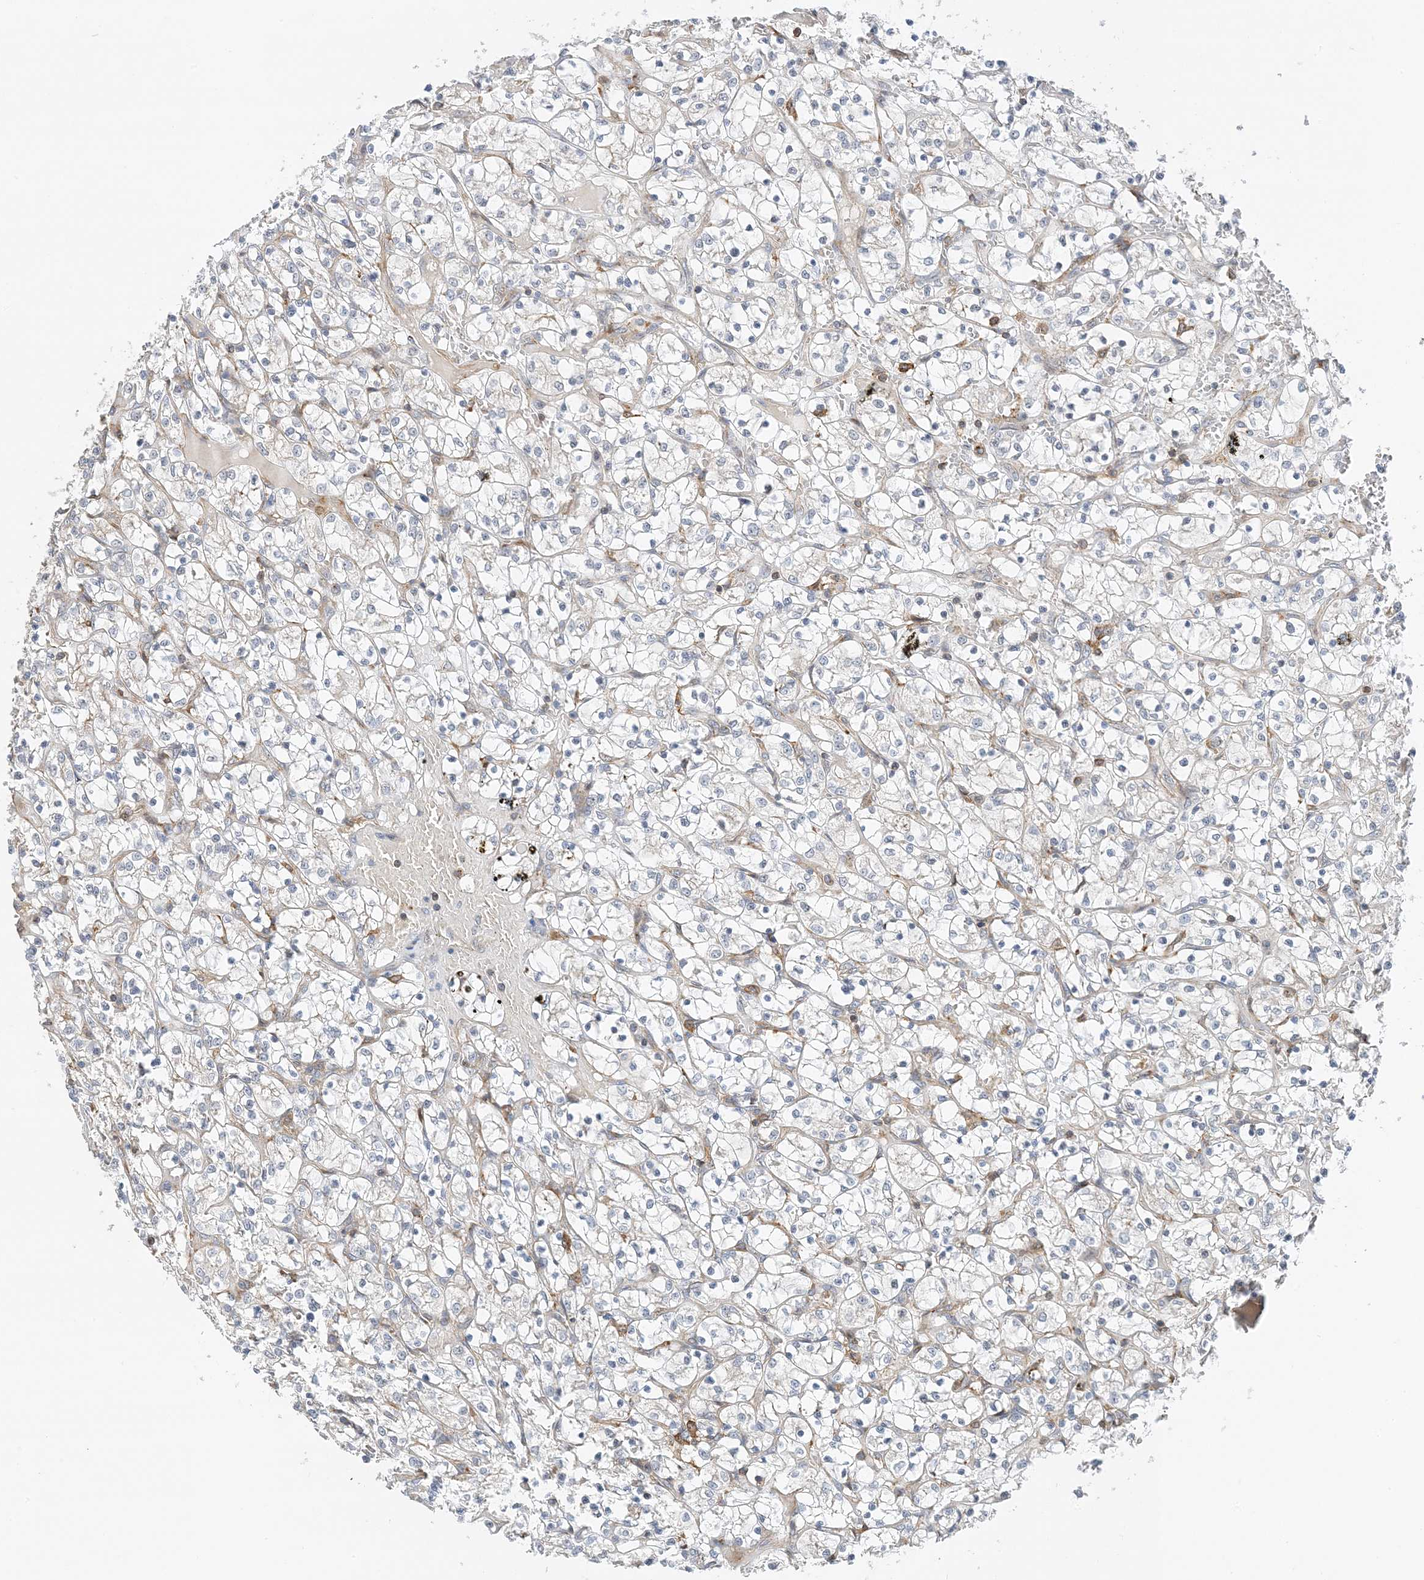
{"staining": {"intensity": "negative", "quantity": "none", "location": "none"}, "tissue": "renal cancer", "cell_type": "Tumor cells", "image_type": "cancer", "snomed": [{"axis": "morphology", "description": "Adenocarcinoma, NOS"}, {"axis": "topography", "description": "Kidney"}], "caption": "A high-resolution histopathology image shows IHC staining of renal cancer (adenocarcinoma), which demonstrates no significant staining in tumor cells. (IHC, brightfield microscopy, high magnification).", "gene": "TATDN3", "patient": {"sex": "female", "age": 69}}